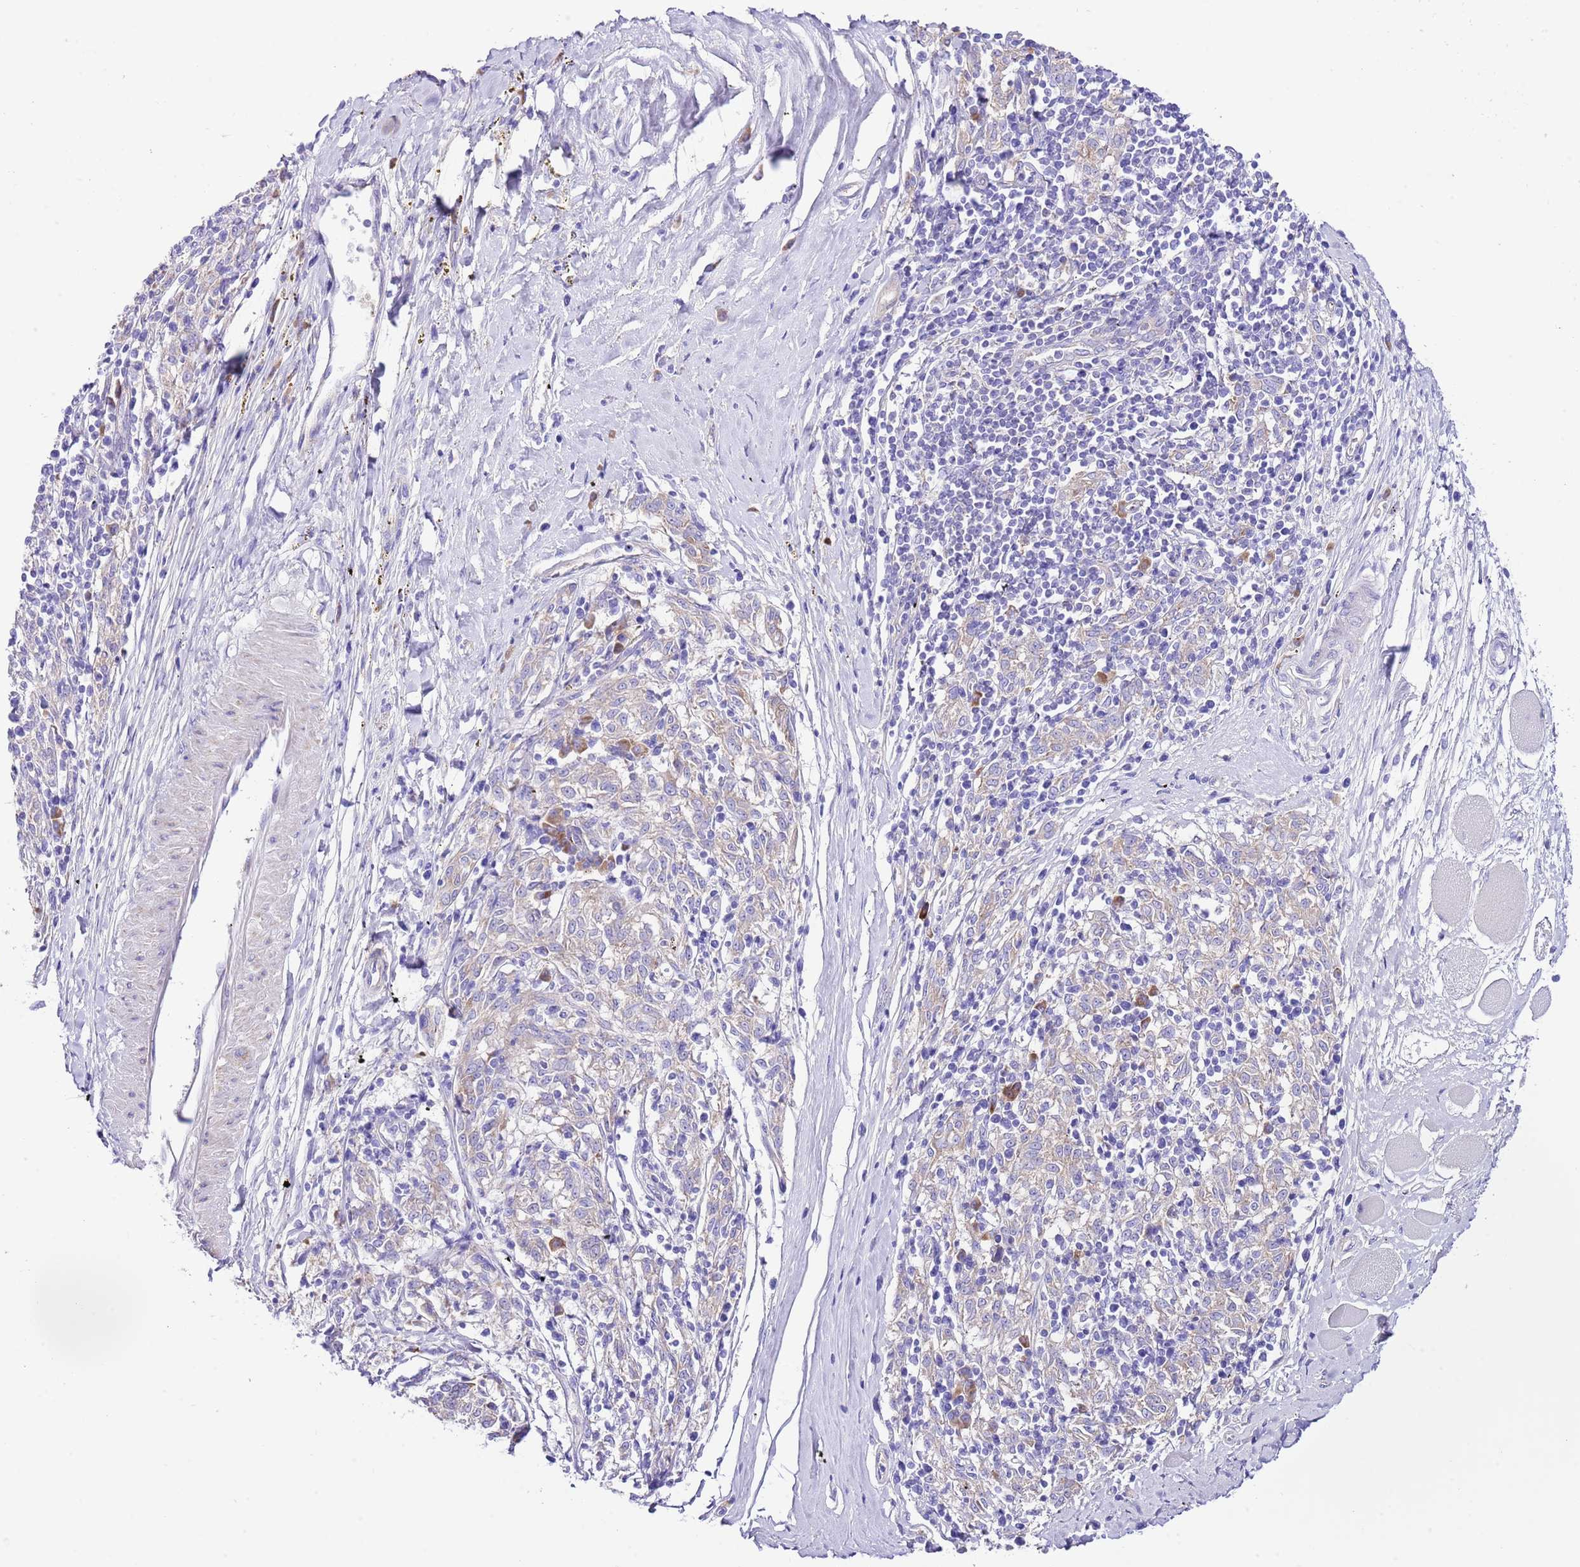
{"staining": {"intensity": "weak", "quantity": "<25%", "location": "cytoplasmic/membranous"}, "tissue": "melanoma", "cell_type": "Tumor cells", "image_type": "cancer", "snomed": [{"axis": "morphology", "description": "Malignant melanoma, NOS"}, {"axis": "topography", "description": "Skin"}], "caption": "A high-resolution histopathology image shows immunohistochemistry staining of melanoma, which displays no significant expression in tumor cells.", "gene": "RPS10", "patient": {"sex": "female", "age": 72}}